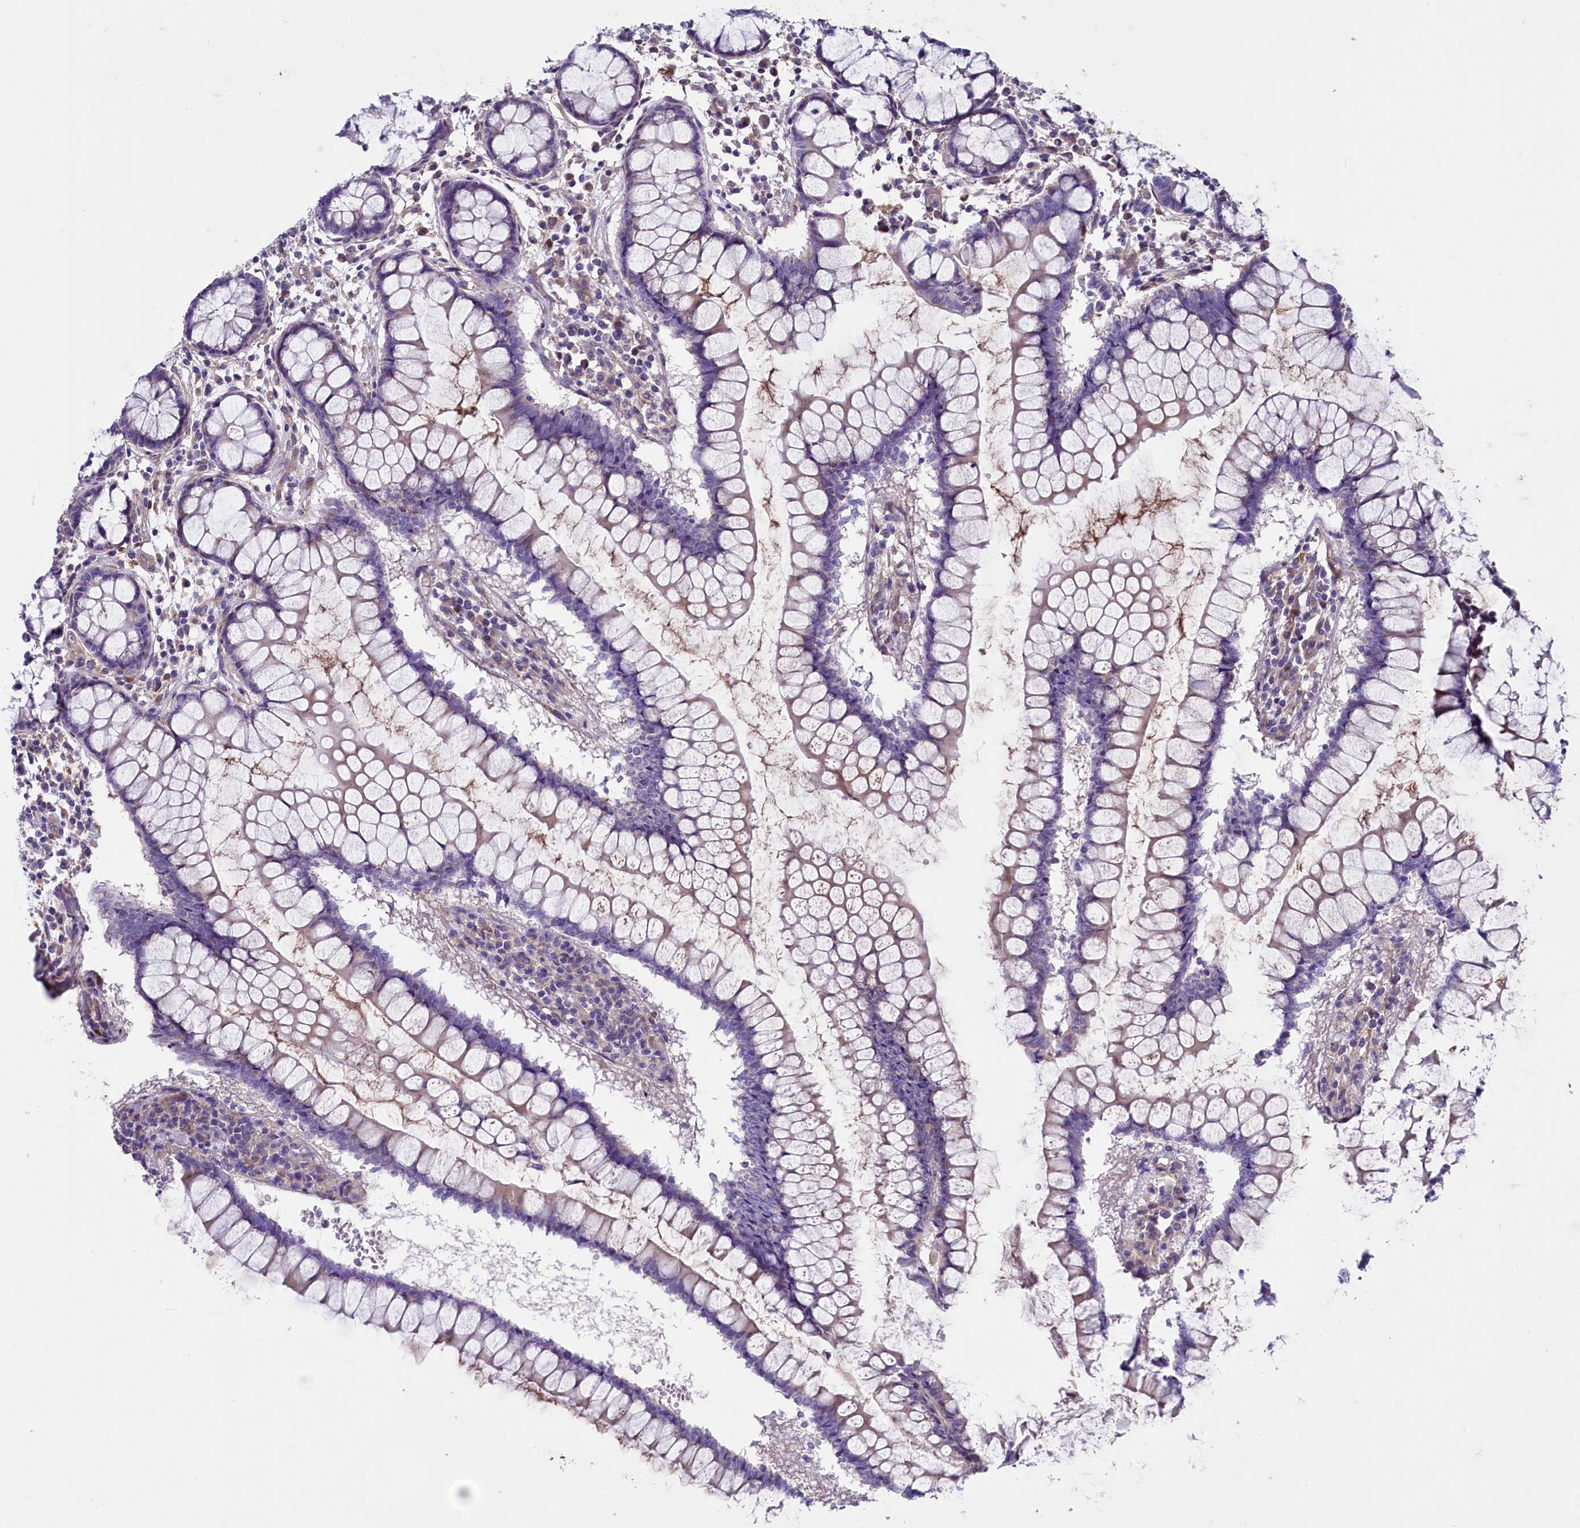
{"staining": {"intensity": "negative", "quantity": "none", "location": "none"}, "tissue": "colon", "cell_type": "Glandular cells", "image_type": "normal", "snomed": [{"axis": "morphology", "description": "Normal tissue, NOS"}, {"axis": "morphology", "description": "Adenocarcinoma, NOS"}, {"axis": "topography", "description": "Colon"}], "caption": "Protein analysis of normal colon exhibits no significant staining in glandular cells. Nuclei are stained in blue.", "gene": "GPR108", "patient": {"sex": "female", "age": 55}}